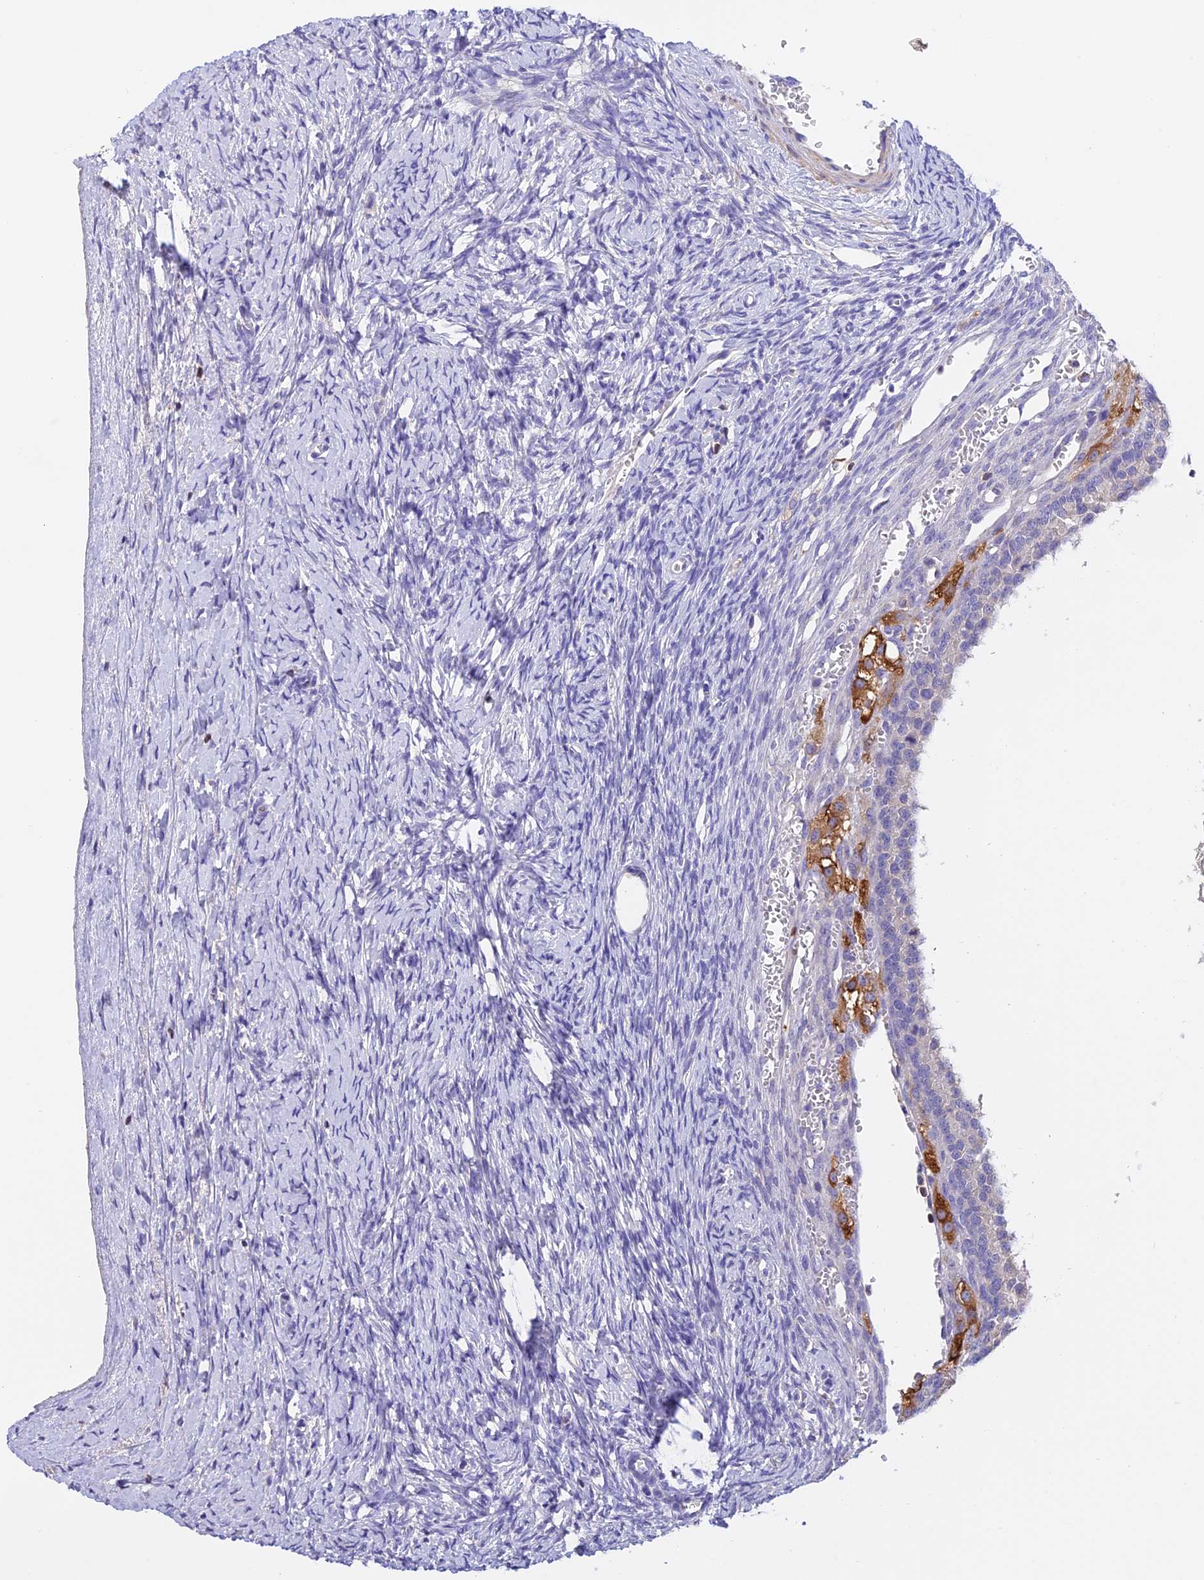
{"staining": {"intensity": "moderate", "quantity": "25%-75%", "location": "cytoplasmic/membranous"}, "tissue": "ovary", "cell_type": "Follicle cells", "image_type": "normal", "snomed": [{"axis": "morphology", "description": "Normal tissue, NOS"}, {"axis": "morphology", "description": "Developmental malformation"}, {"axis": "topography", "description": "Ovary"}], "caption": "High-magnification brightfield microscopy of benign ovary stained with DAB (brown) and counterstained with hematoxylin (blue). follicle cells exhibit moderate cytoplasmic/membranous positivity is appreciated in approximately25%-75% of cells.", "gene": "LPXN", "patient": {"sex": "female", "age": 39}}